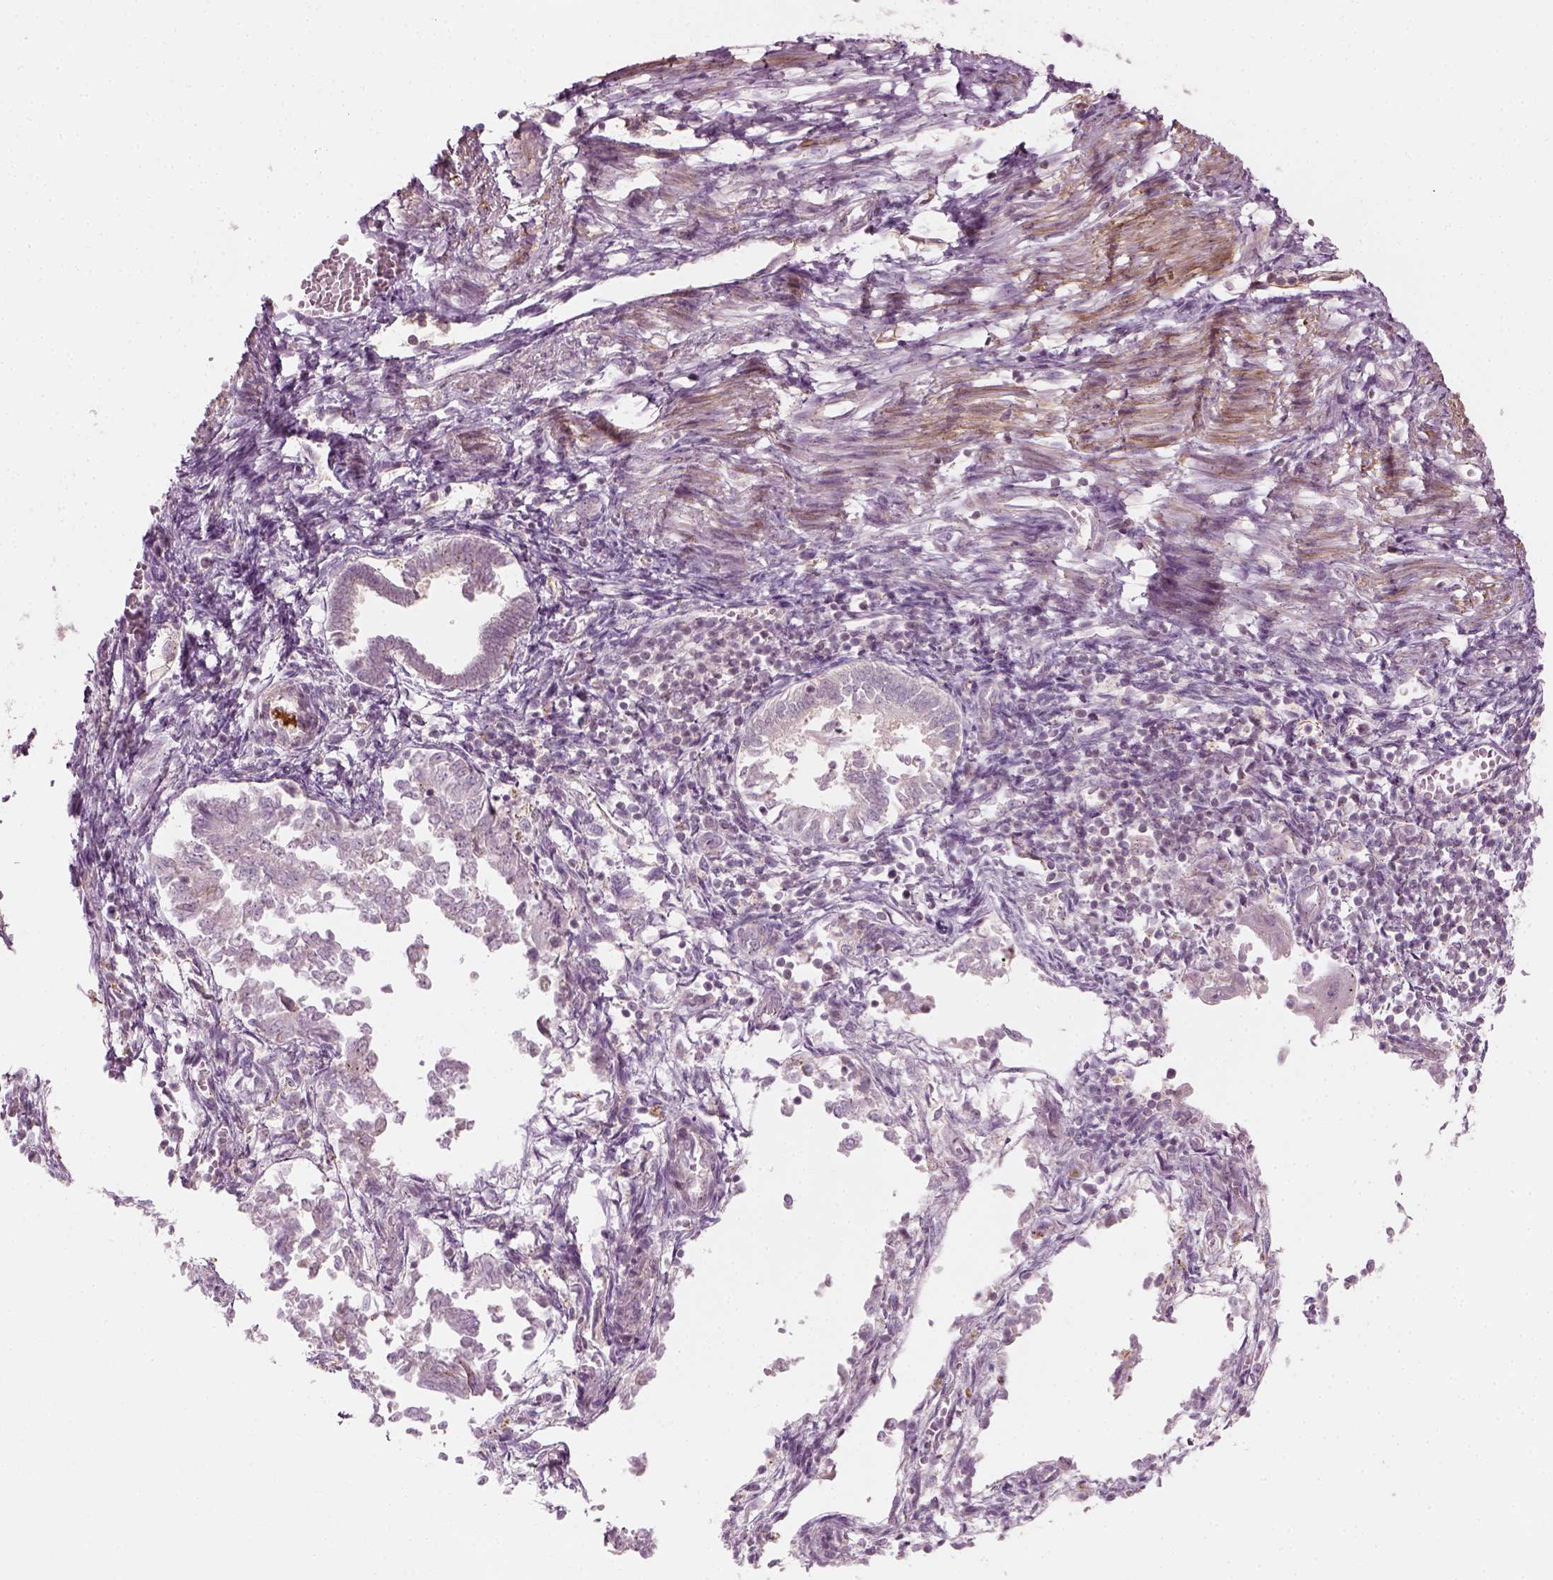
{"staining": {"intensity": "negative", "quantity": "none", "location": "none"}, "tissue": "endometrial cancer", "cell_type": "Tumor cells", "image_type": "cancer", "snomed": [{"axis": "morphology", "description": "Adenocarcinoma, NOS"}, {"axis": "topography", "description": "Endometrium"}], "caption": "Endometrial cancer was stained to show a protein in brown. There is no significant positivity in tumor cells. Brightfield microscopy of immunohistochemistry stained with DAB (3,3'-diaminobenzidine) (brown) and hematoxylin (blue), captured at high magnification.", "gene": "MLIP", "patient": {"sex": "female", "age": 65}}